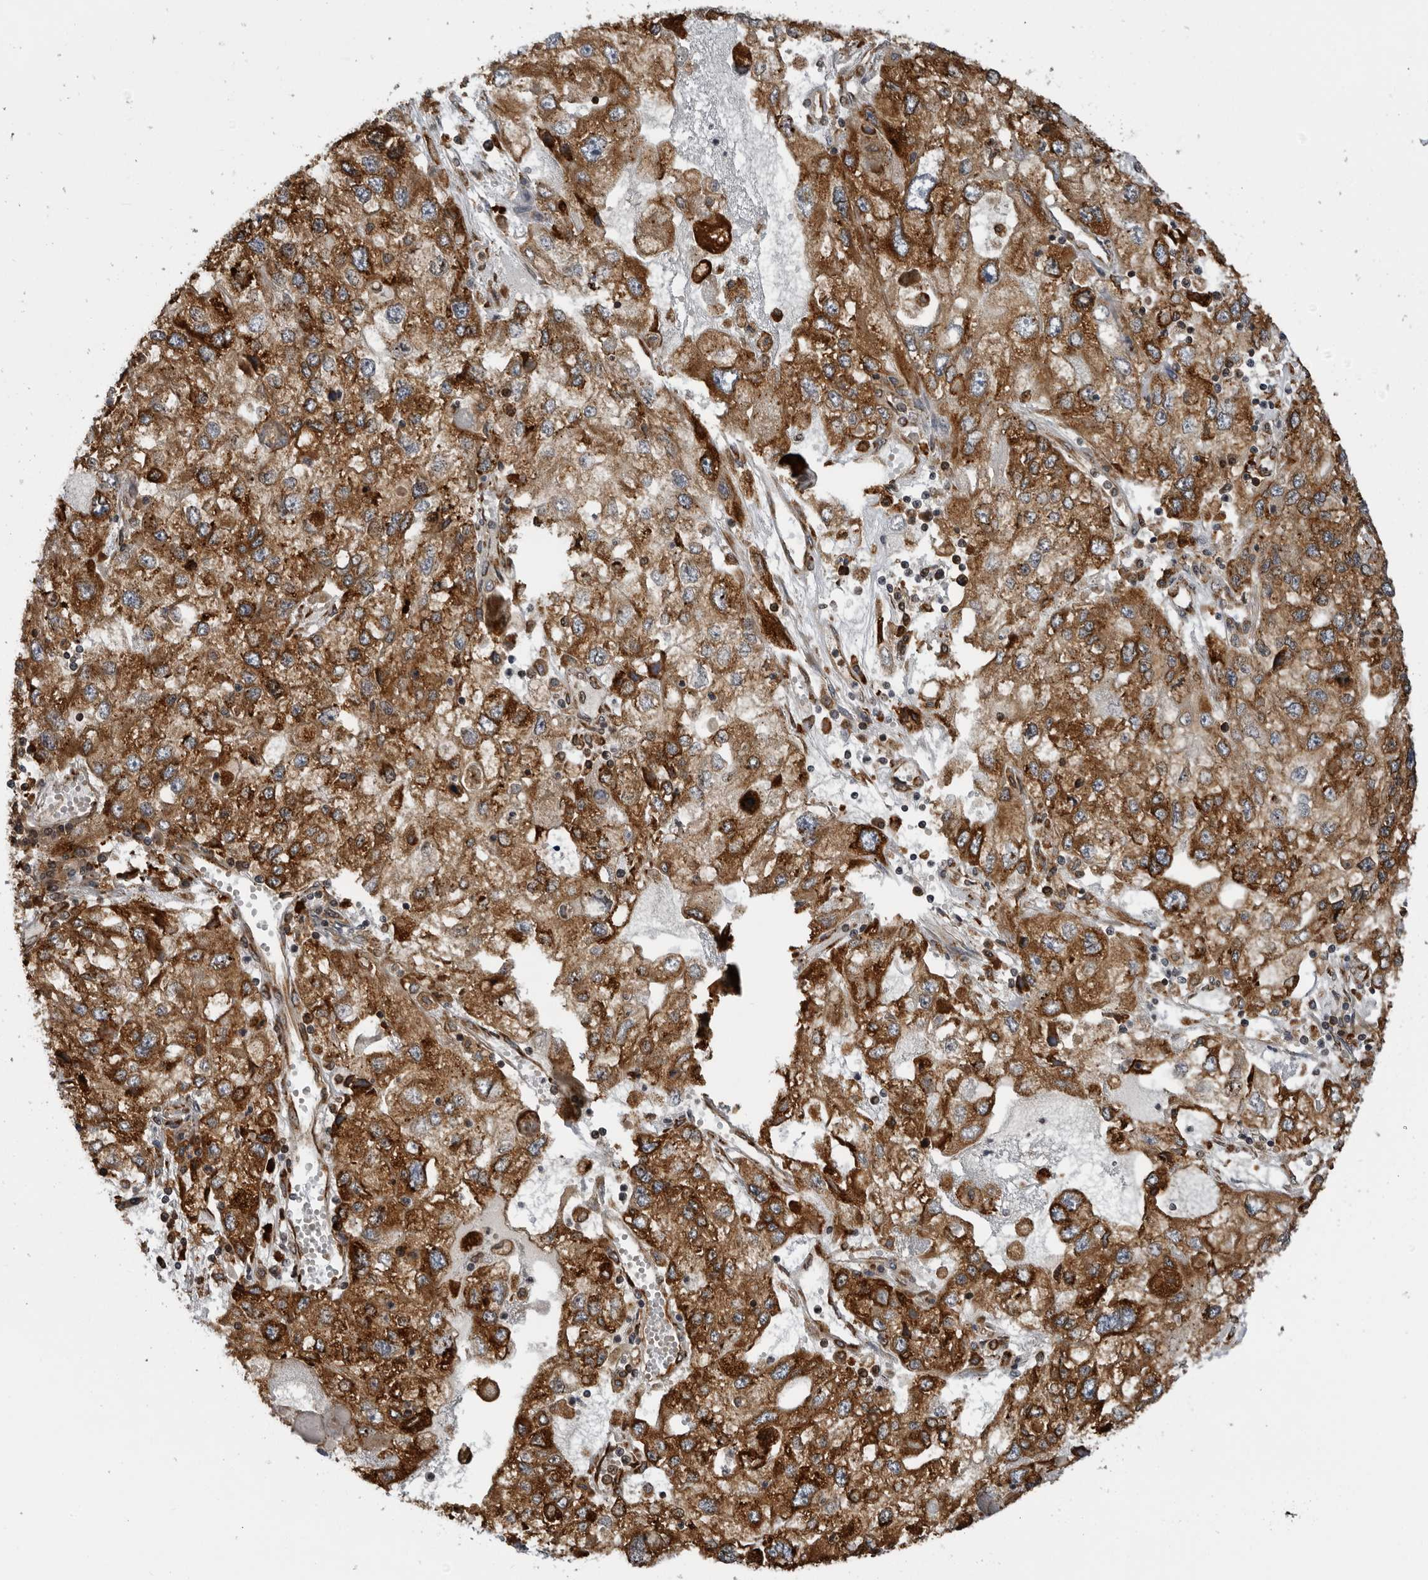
{"staining": {"intensity": "strong", "quantity": ">75%", "location": "cytoplasmic/membranous"}, "tissue": "endometrial cancer", "cell_type": "Tumor cells", "image_type": "cancer", "snomed": [{"axis": "morphology", "description": "Adenocarcinoma, NOS"}, {"axis": "topography", "description": "Endometrium"}], "caption": "Strong cytoplasmic/membranous protein expression is seen in approximately >75% of tumor cells in endometrial adenocarcinoma.", "gene": "ALPK2", "patient": {"sex": "female", "age": 49}}